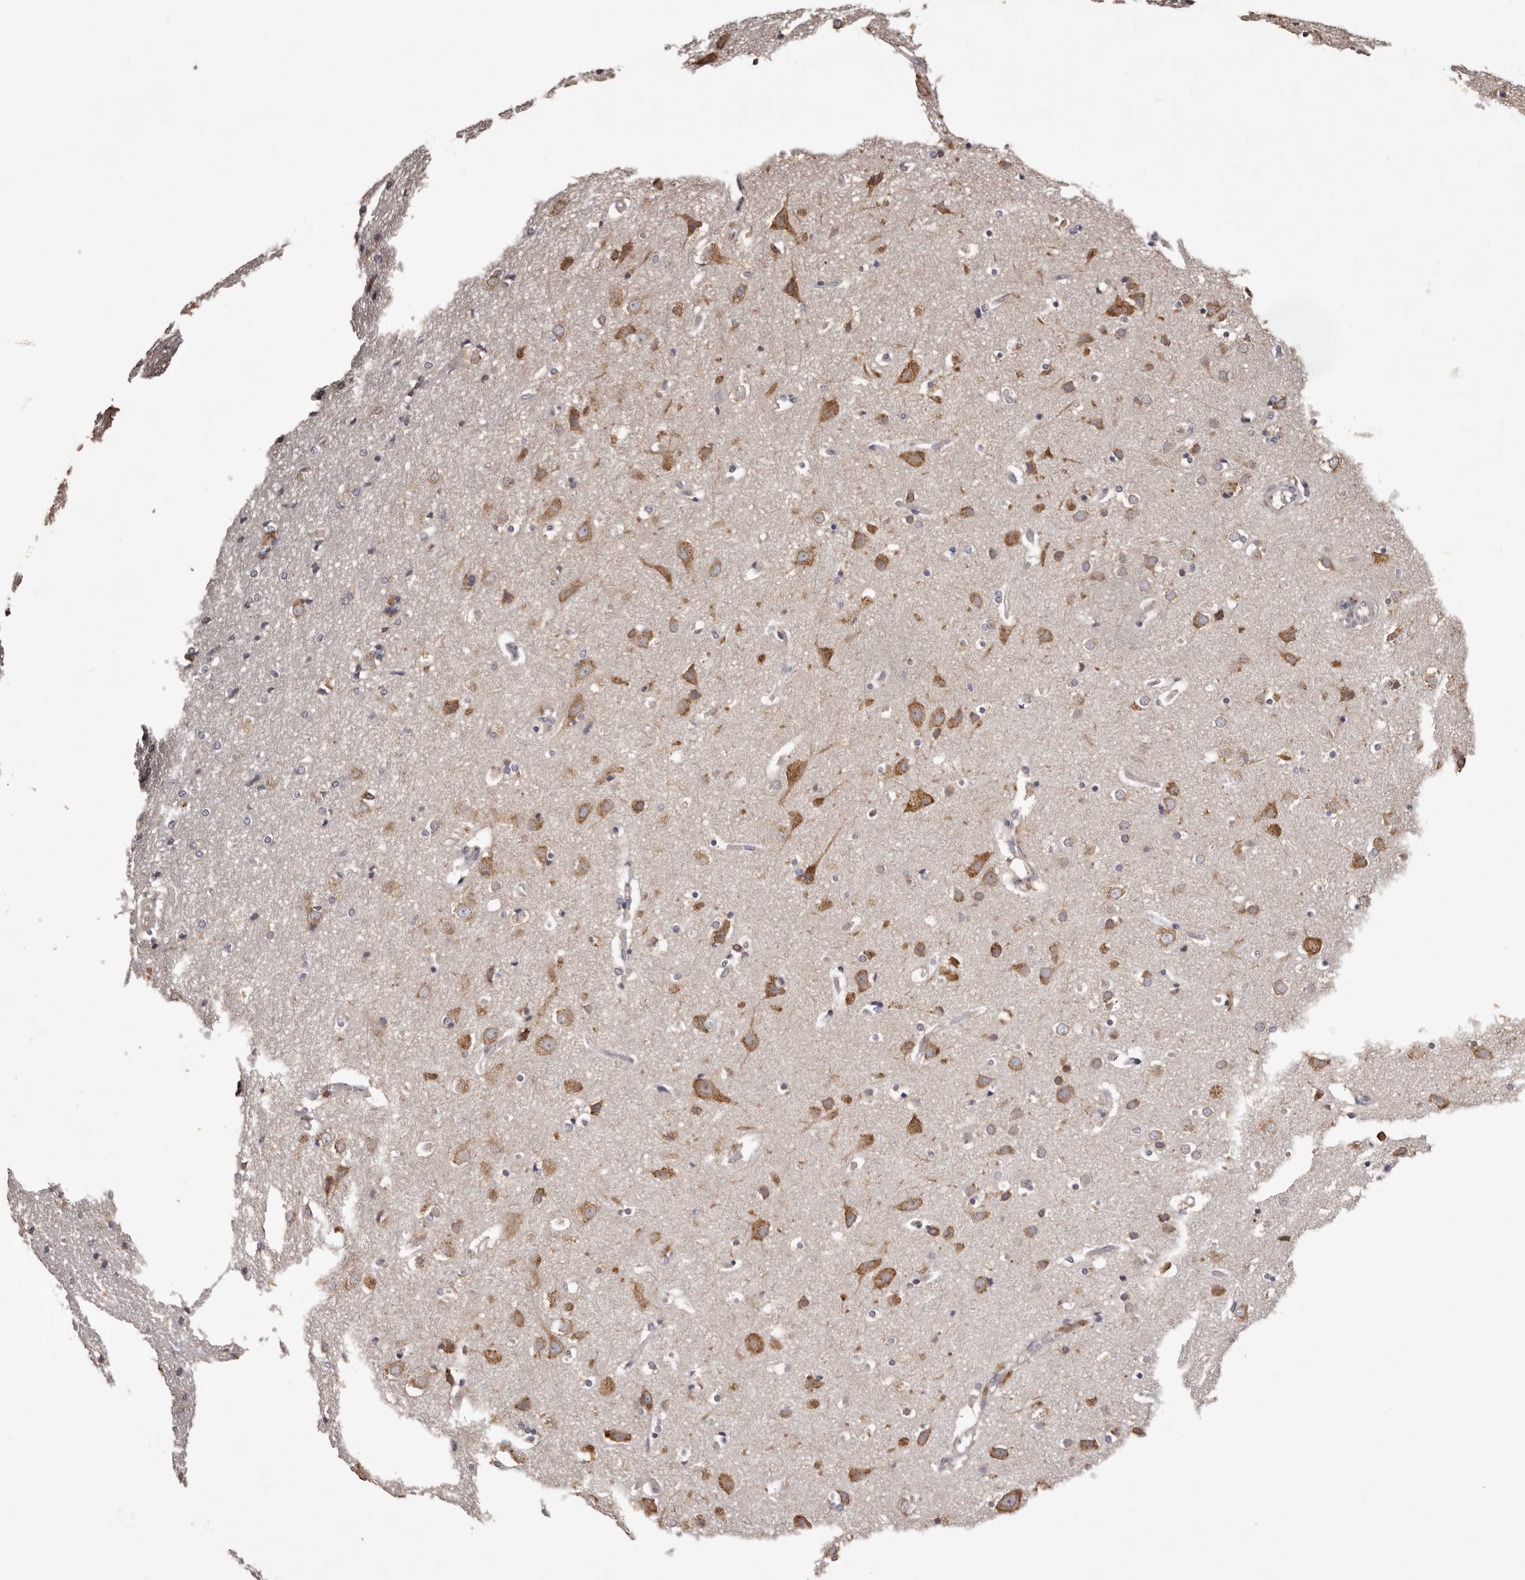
{"staining": {"intensity": "negative", "quantity": "none", "location": "none"}, "tissue": "cerebral cortex", "cell_type": "Endothelial cells", "image_type": "normal", "snomed": [{"axis": "morphology", "description": "Normal tissue, NOS"}, {"axis": "topography", "description": "Cerebral cortex"}], "caption": "Endothelial cells are negative for brown protein staining in normal cerebral cortex. (Brightfield microscopy of DAB (3,3'-diaminobenzidine) IHC at high magnification).", "gene": "ETNK1", "patient": {"sex": "male", "age": 54}}